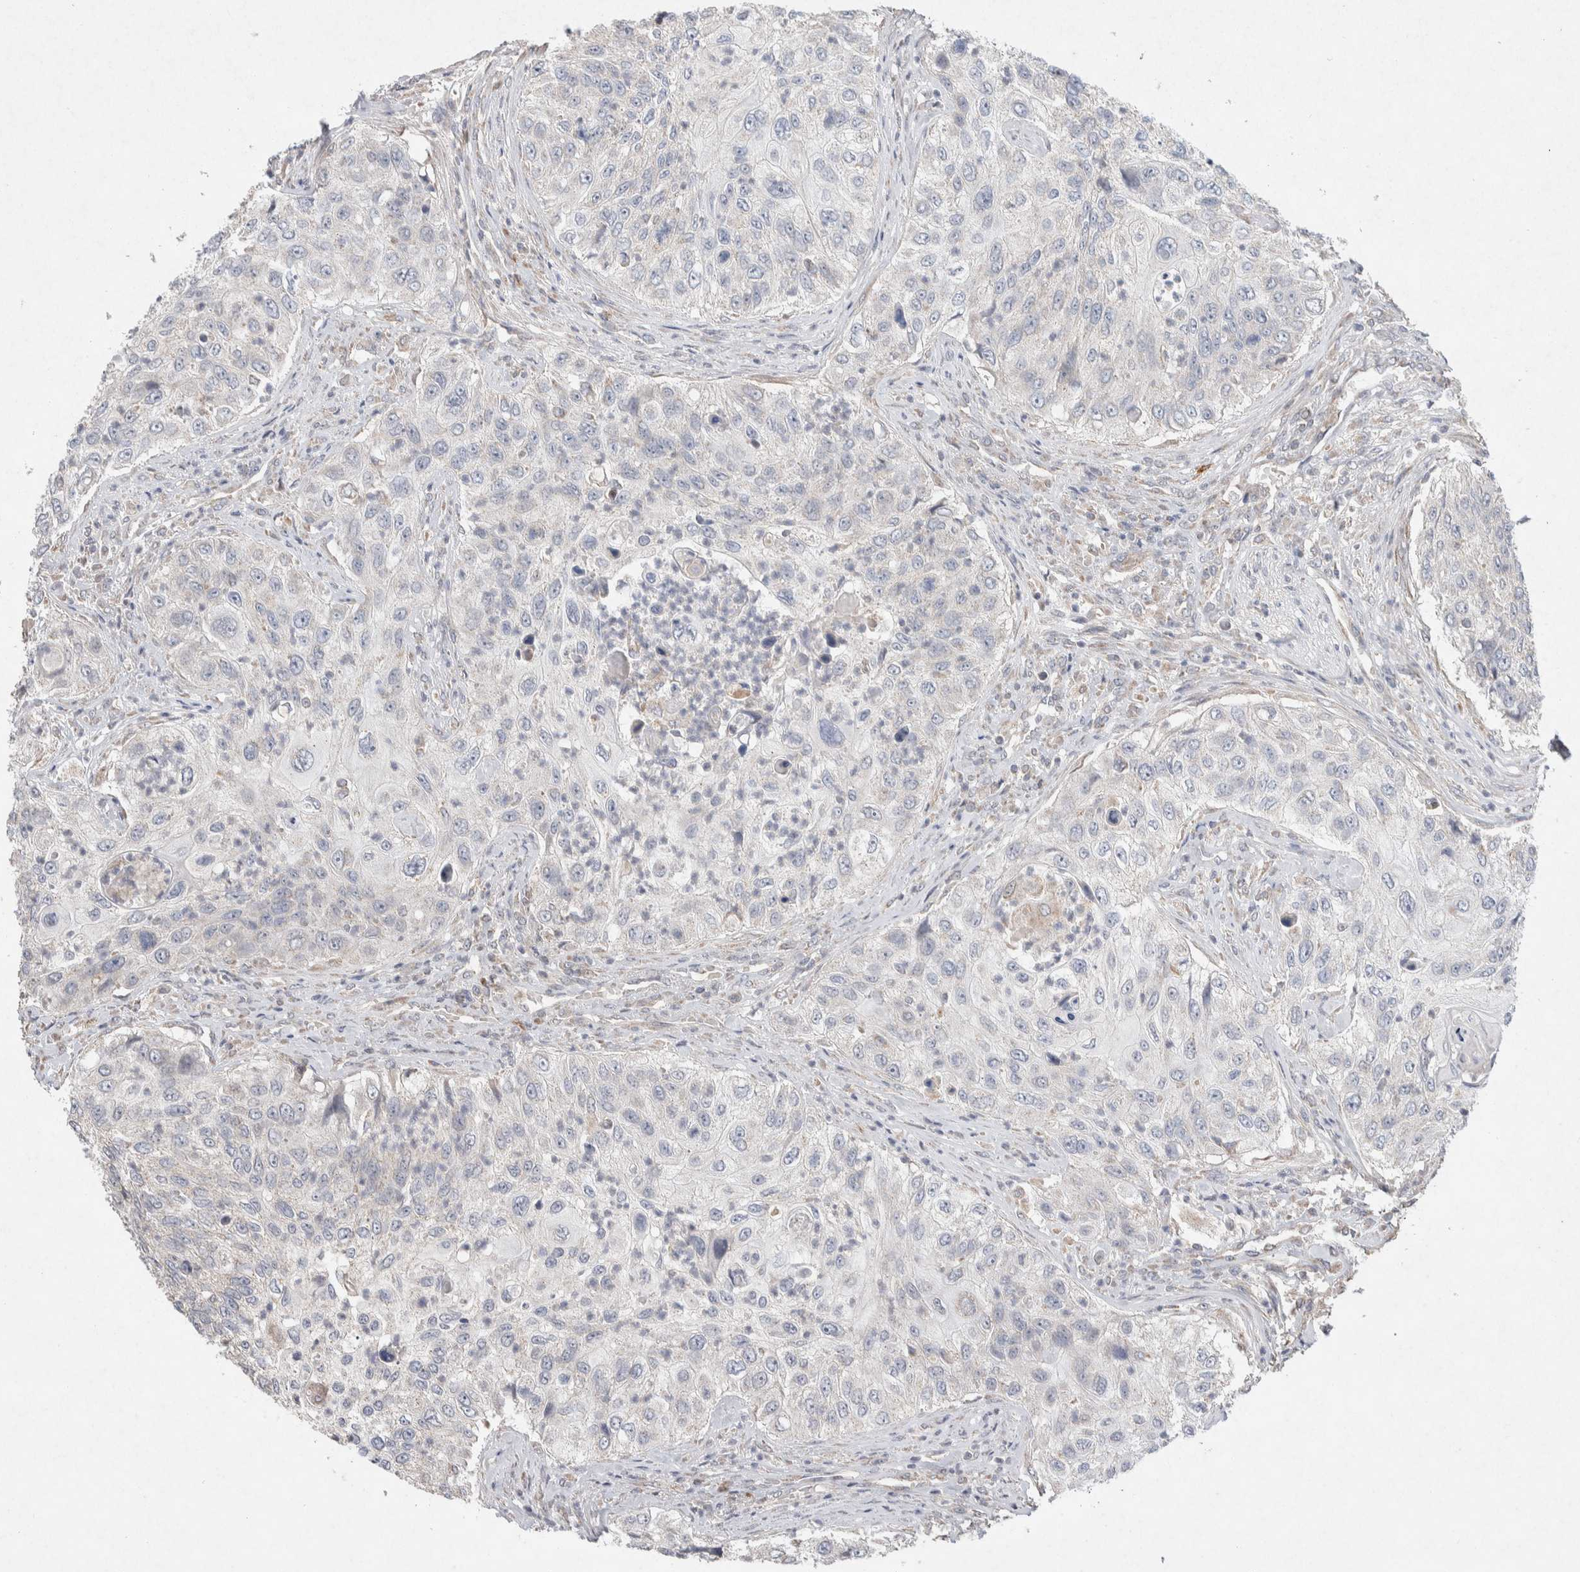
{"staining": {"intensity": "negative", "quantity": "none", "location": "none"}, "tissue": "urothelial cancer", "cell_type": "Tumor cells", "image_type": "cancer", "snomed": [{"axis": "morphology", "description": "Urothelial carcinoma, High grade"}, {"axis": "topography", "description": "Urinary bladder"}], "caption": "There is no significant positivity in tumor cells of urothelial cancer. (DAB (3,3'-diaminobenzidine) immunohistochemistry, high magnification).", "gene": "CMTM4", "patient": {"sex": "female", "age": 60}}